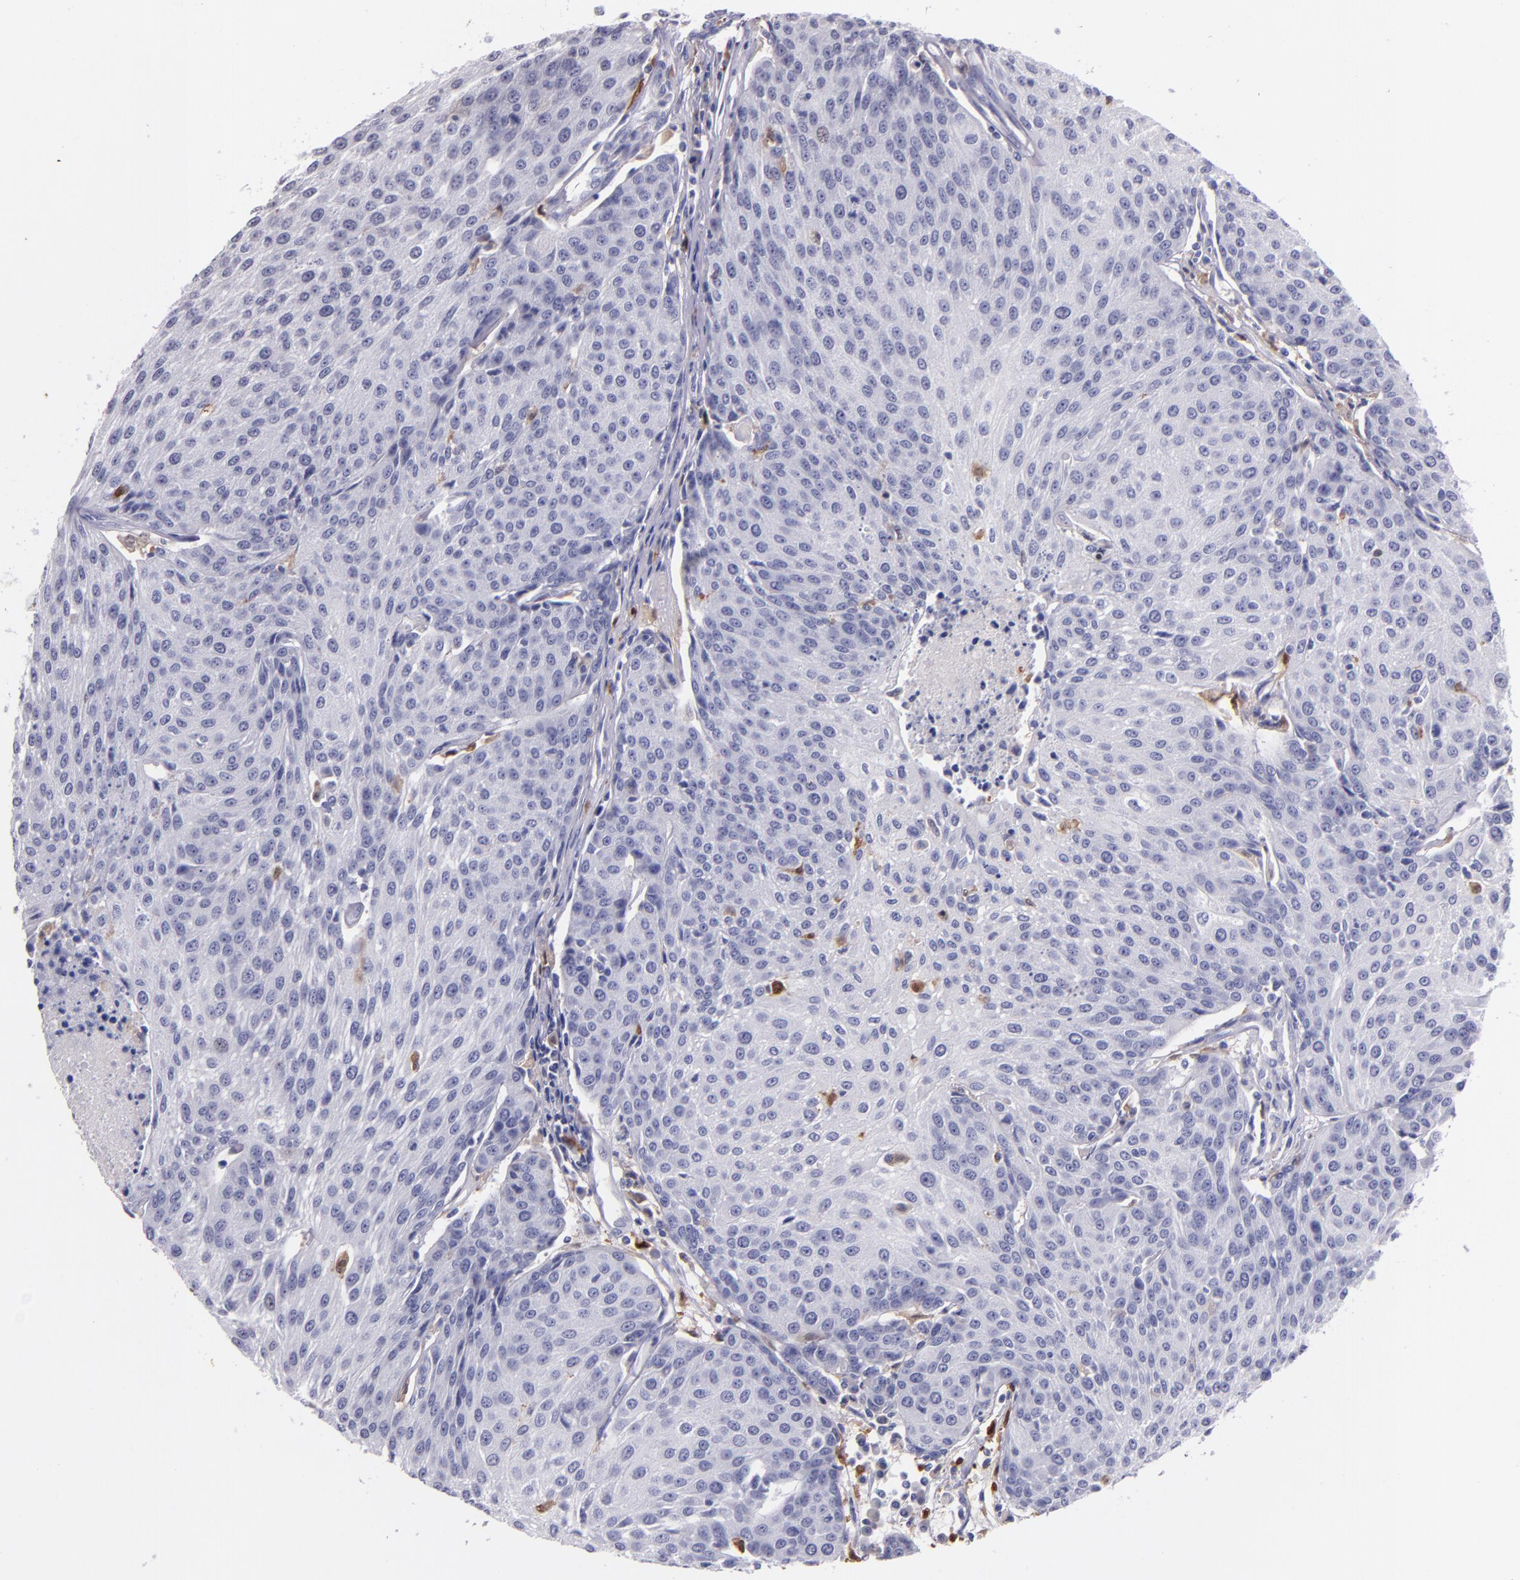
{"staining": {"intensity": "negative", "quantity": "none", "location": "none"}, "tissue": "urothelial cancer", "cell_type": "Tumor cells", "image_type": "cancer", "snomed": [{"axis": "morphology", "description": "Urothelial carcinoma, High grade"}, {"axis": "topography", "description": "Urinary bladder"}], "caption": "This histopathology image is of high-grade urothelial carcinoma stained with immunohistochemistry (IHC) to label a protein in brown with the nuclei are counter-stained blue. There is no positivity in tumor cells. (DAB immunohistochemistry with hematoxylin counter stain).", "gene": "F13A1", "patient": {"sex": "female", "age": 85}}